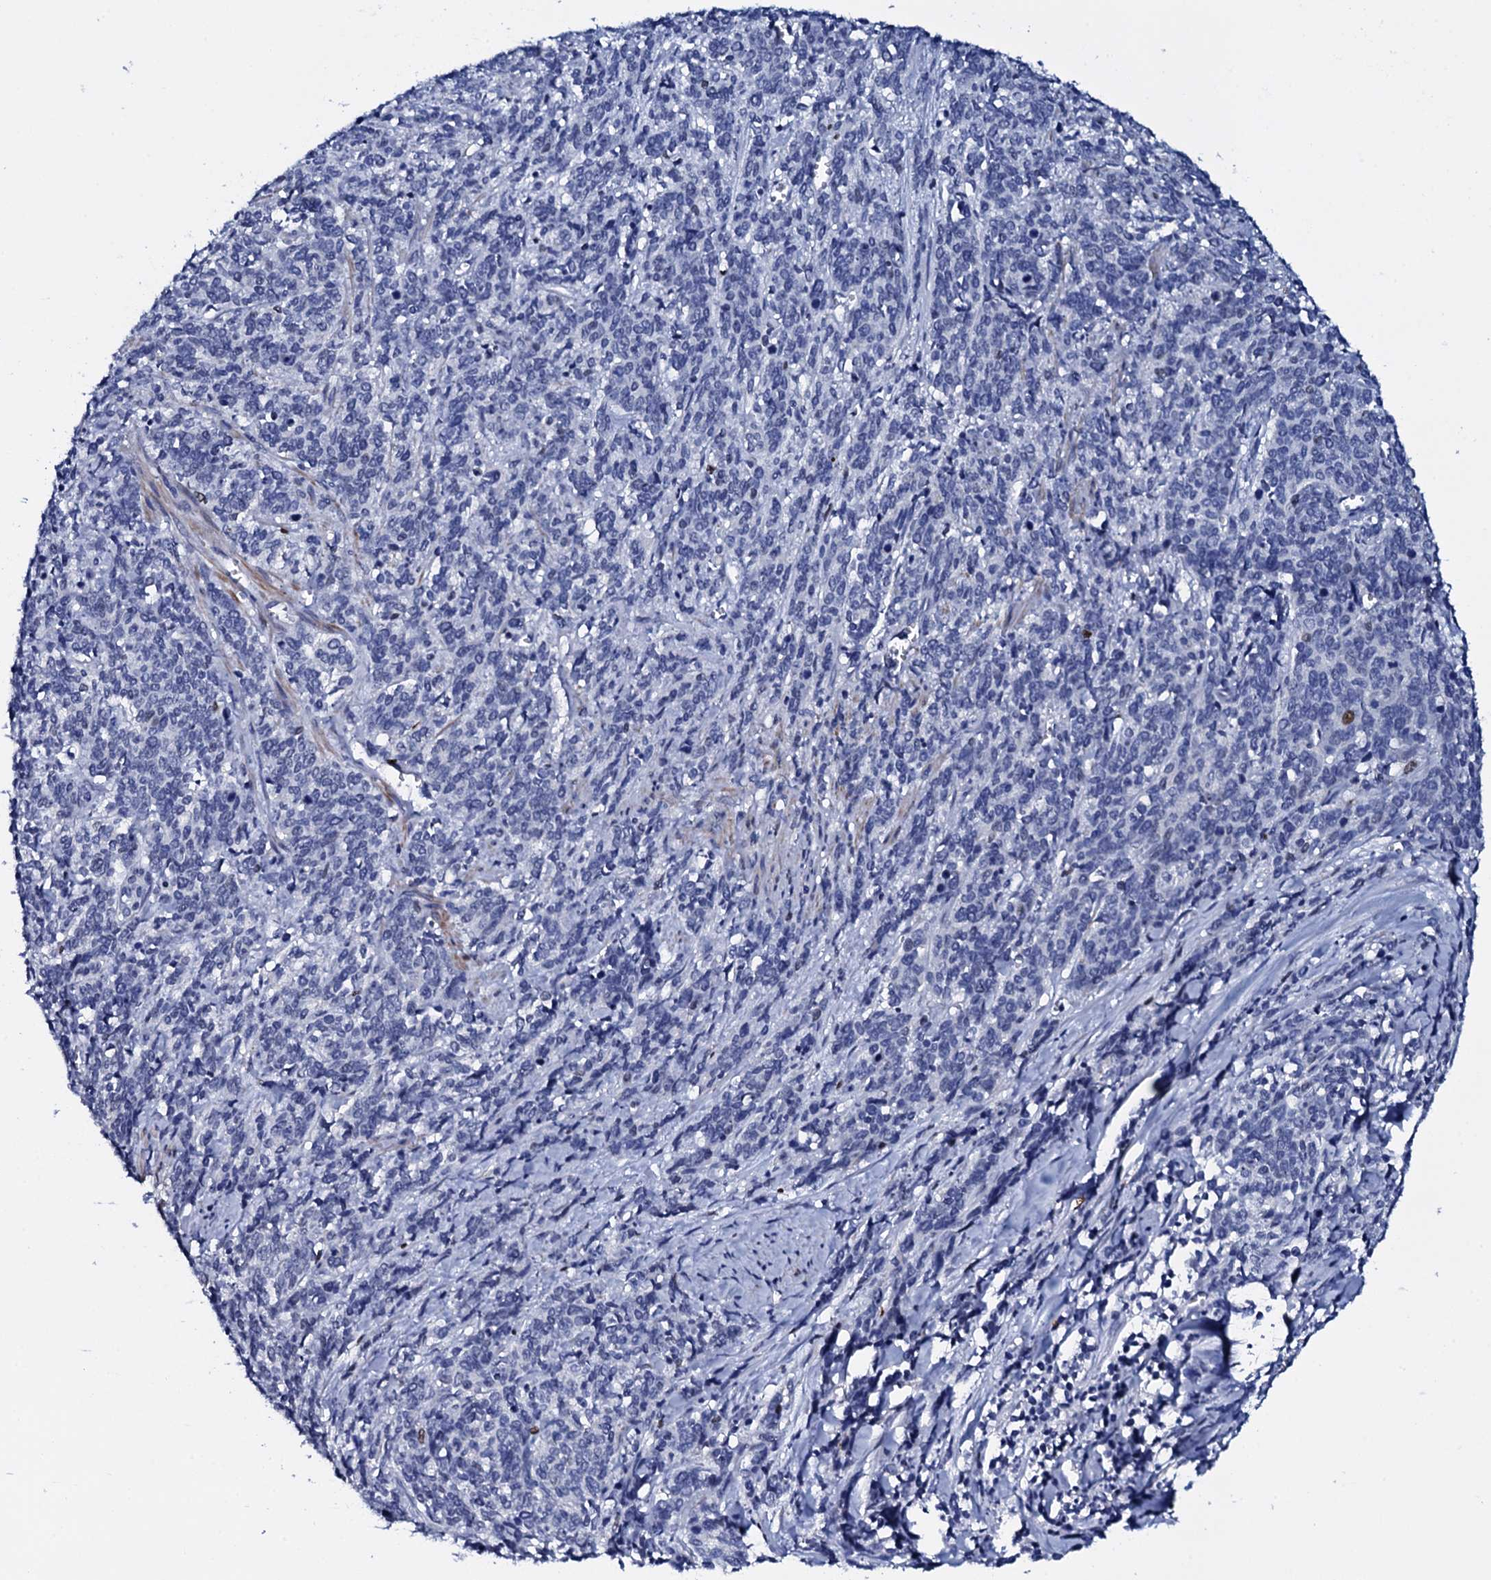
{"staining": {"intensity": "negative", "quantity": "none", "location": "none"}, "tissue": "cervical cancer", "cell_type": "Tumor cells", "image_type": "cancer", "snomed": [{"axis": "morphology", "description": "Squamous cell carcinoma, NOS"}, {"axis": "topography", "description": "Cervix"}], "caption": "Immunohistochemistry (IHC) of cervical squamous cell carcinoma displays no positivity in tumor cells.", "gene": "NPM2", "patient": {"sex": "female", "age": 60}}